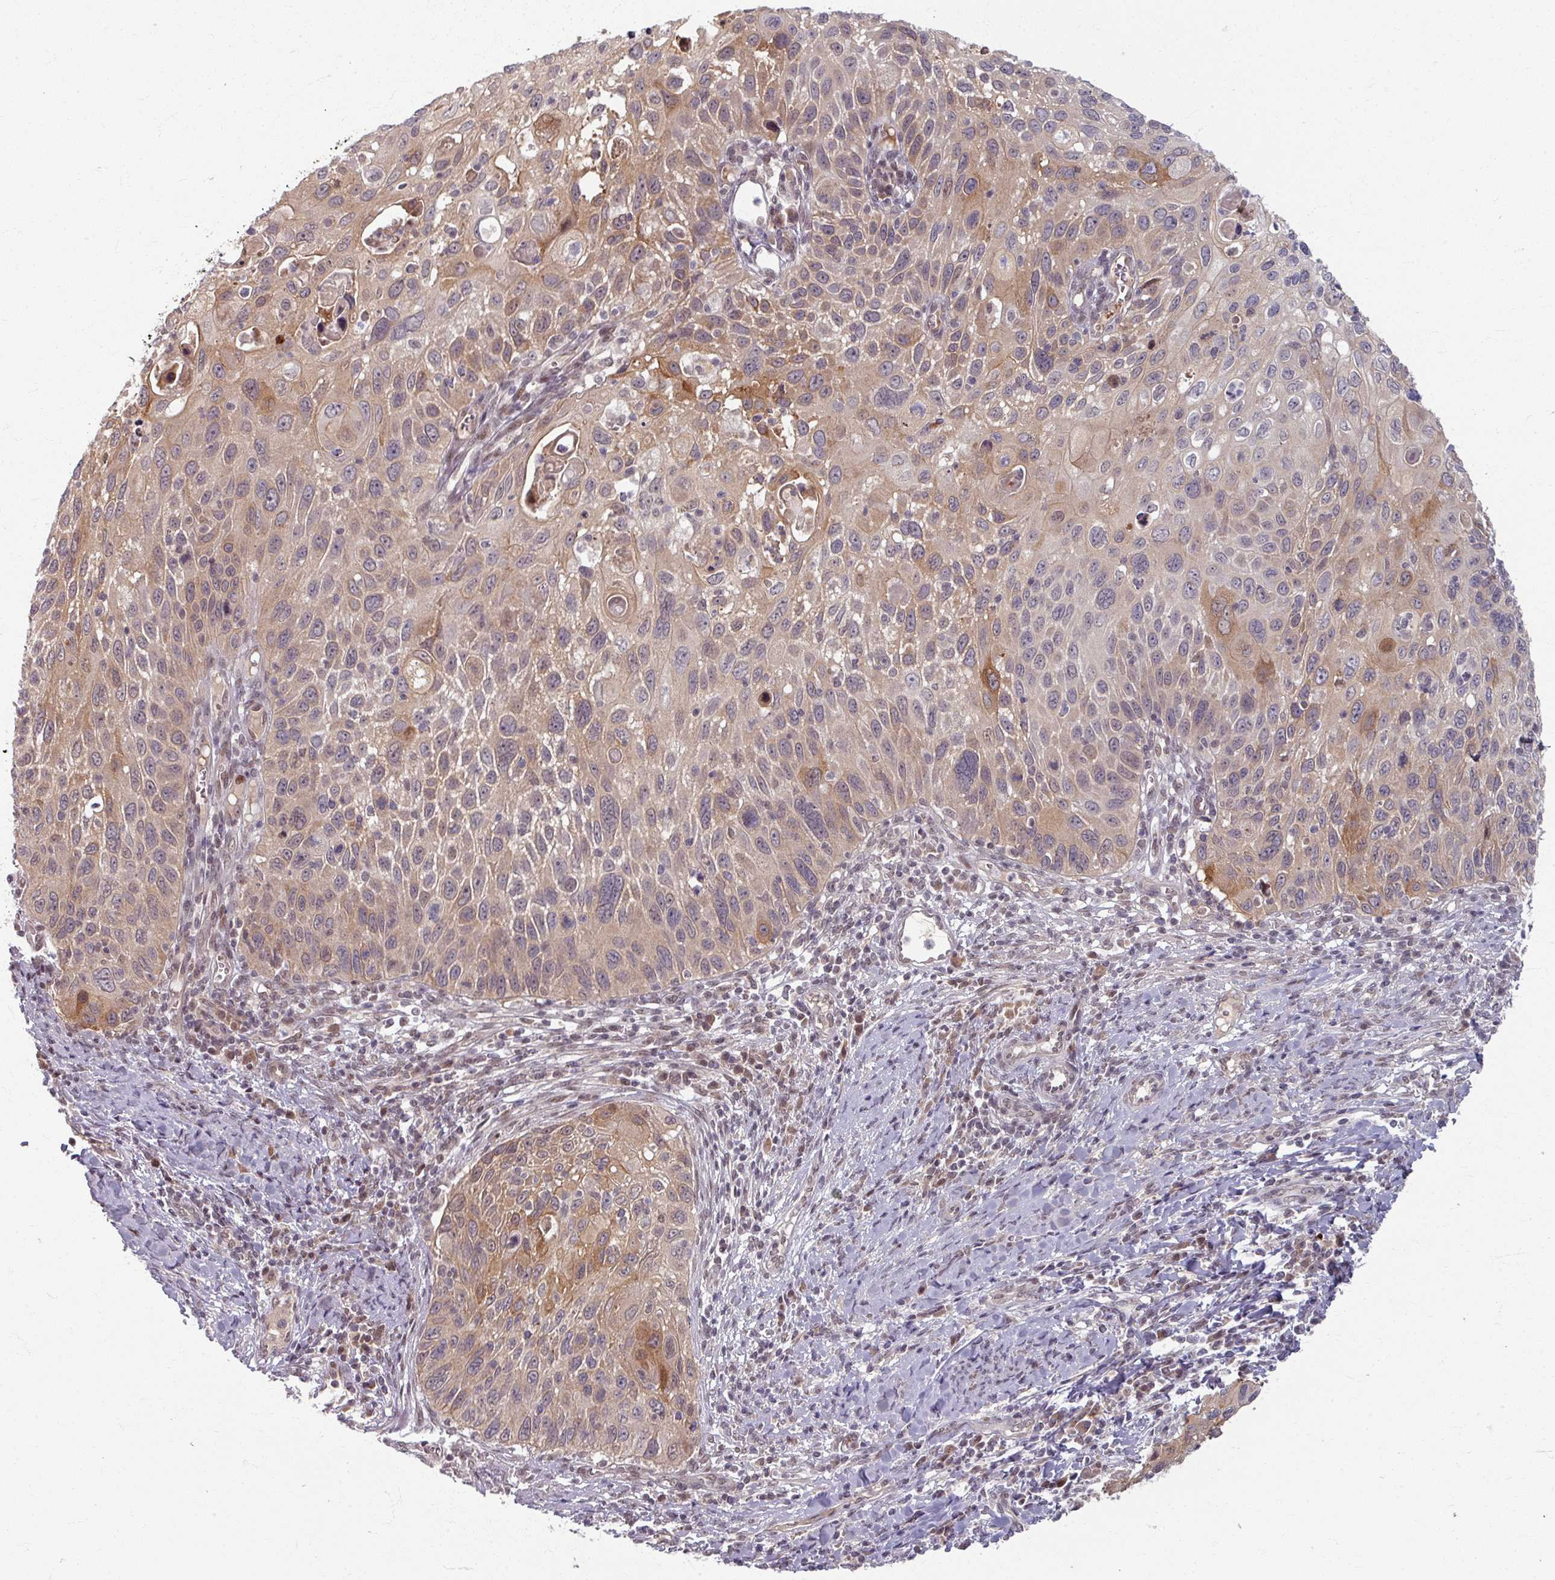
{"staining": {"intensity": "moderate", "quantity": "<25%", "location": "cytoplasmic/membranous"}, "tissue": "cervical cancer", "cell_type": "Tumor cells", "image_type": "cancer", "snomed": [{"axis": "morphology", "description": "Squamous cell carcinoma, NOS"}, {"axis": "topography", "description": "Cervix"}], "caption": "The micrograph exhibits a brown stain indicating the presence of a protein in the cytoplasmic/membranous of tumor cells in cervical squamous cell carcinoma.", "gene": "KLC3", "patient": {"sex": "female", "age": 70}}